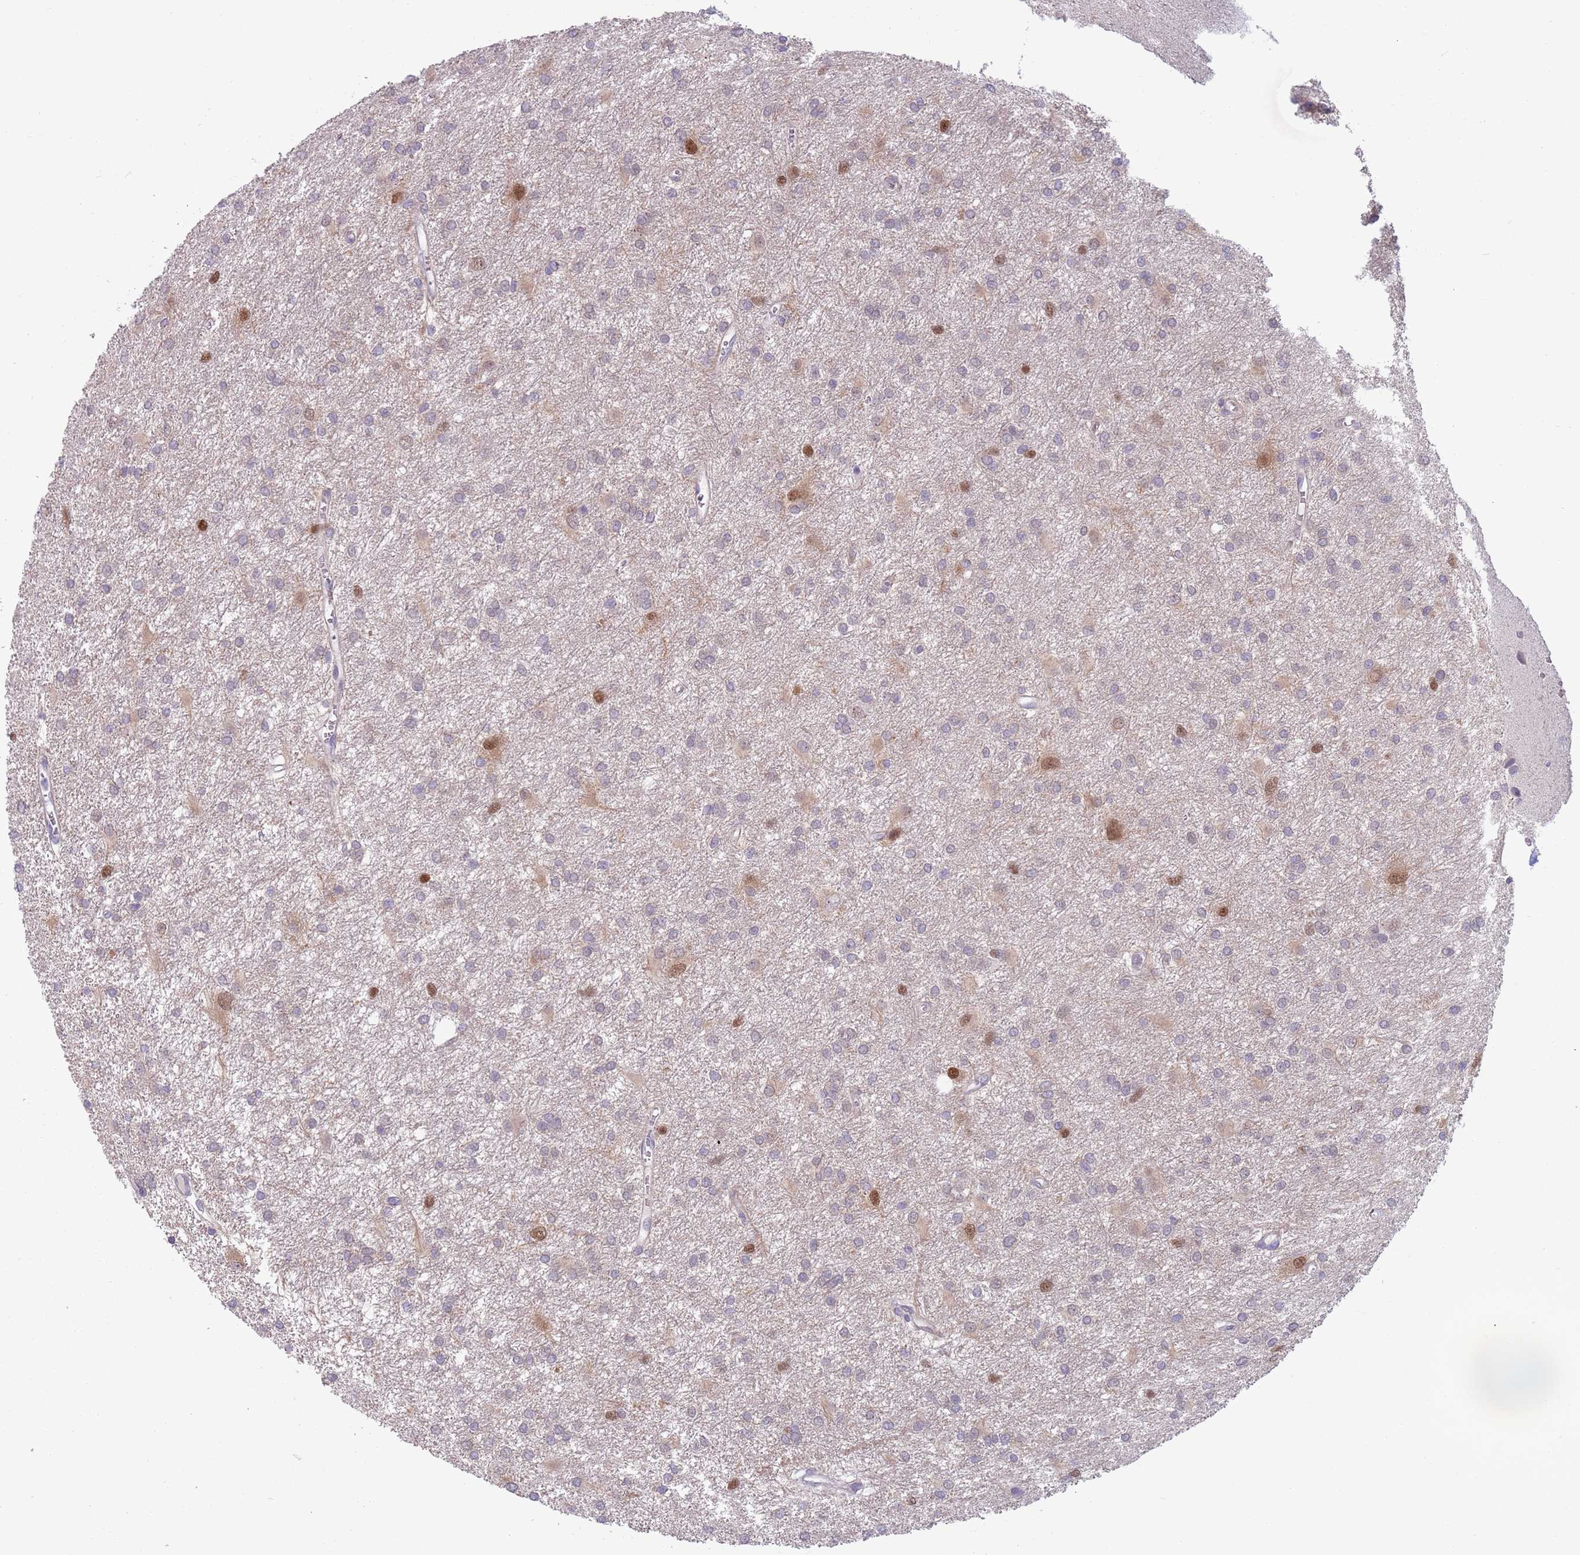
{"staining": {"intensity": "negative", "quantity": "none", "location": "none"}, "tissue": "glioma", "cell_type": "Tumor cells", "image_type": "cancer", "snomed": [{"axis": "morphology", "description": "Glioma, malignant, High grade"}, {"axis": "topography", "description": "Brain"}], "caption": "This histopathology image is of glioma stained with immunohistochemistry (IHC) to label a protein in brown with the nuclei are counter-stained blue. There is no staining in tumor cells.", "gene": "CLNS1A", "patient": {"sex": "female", "age": 50}}